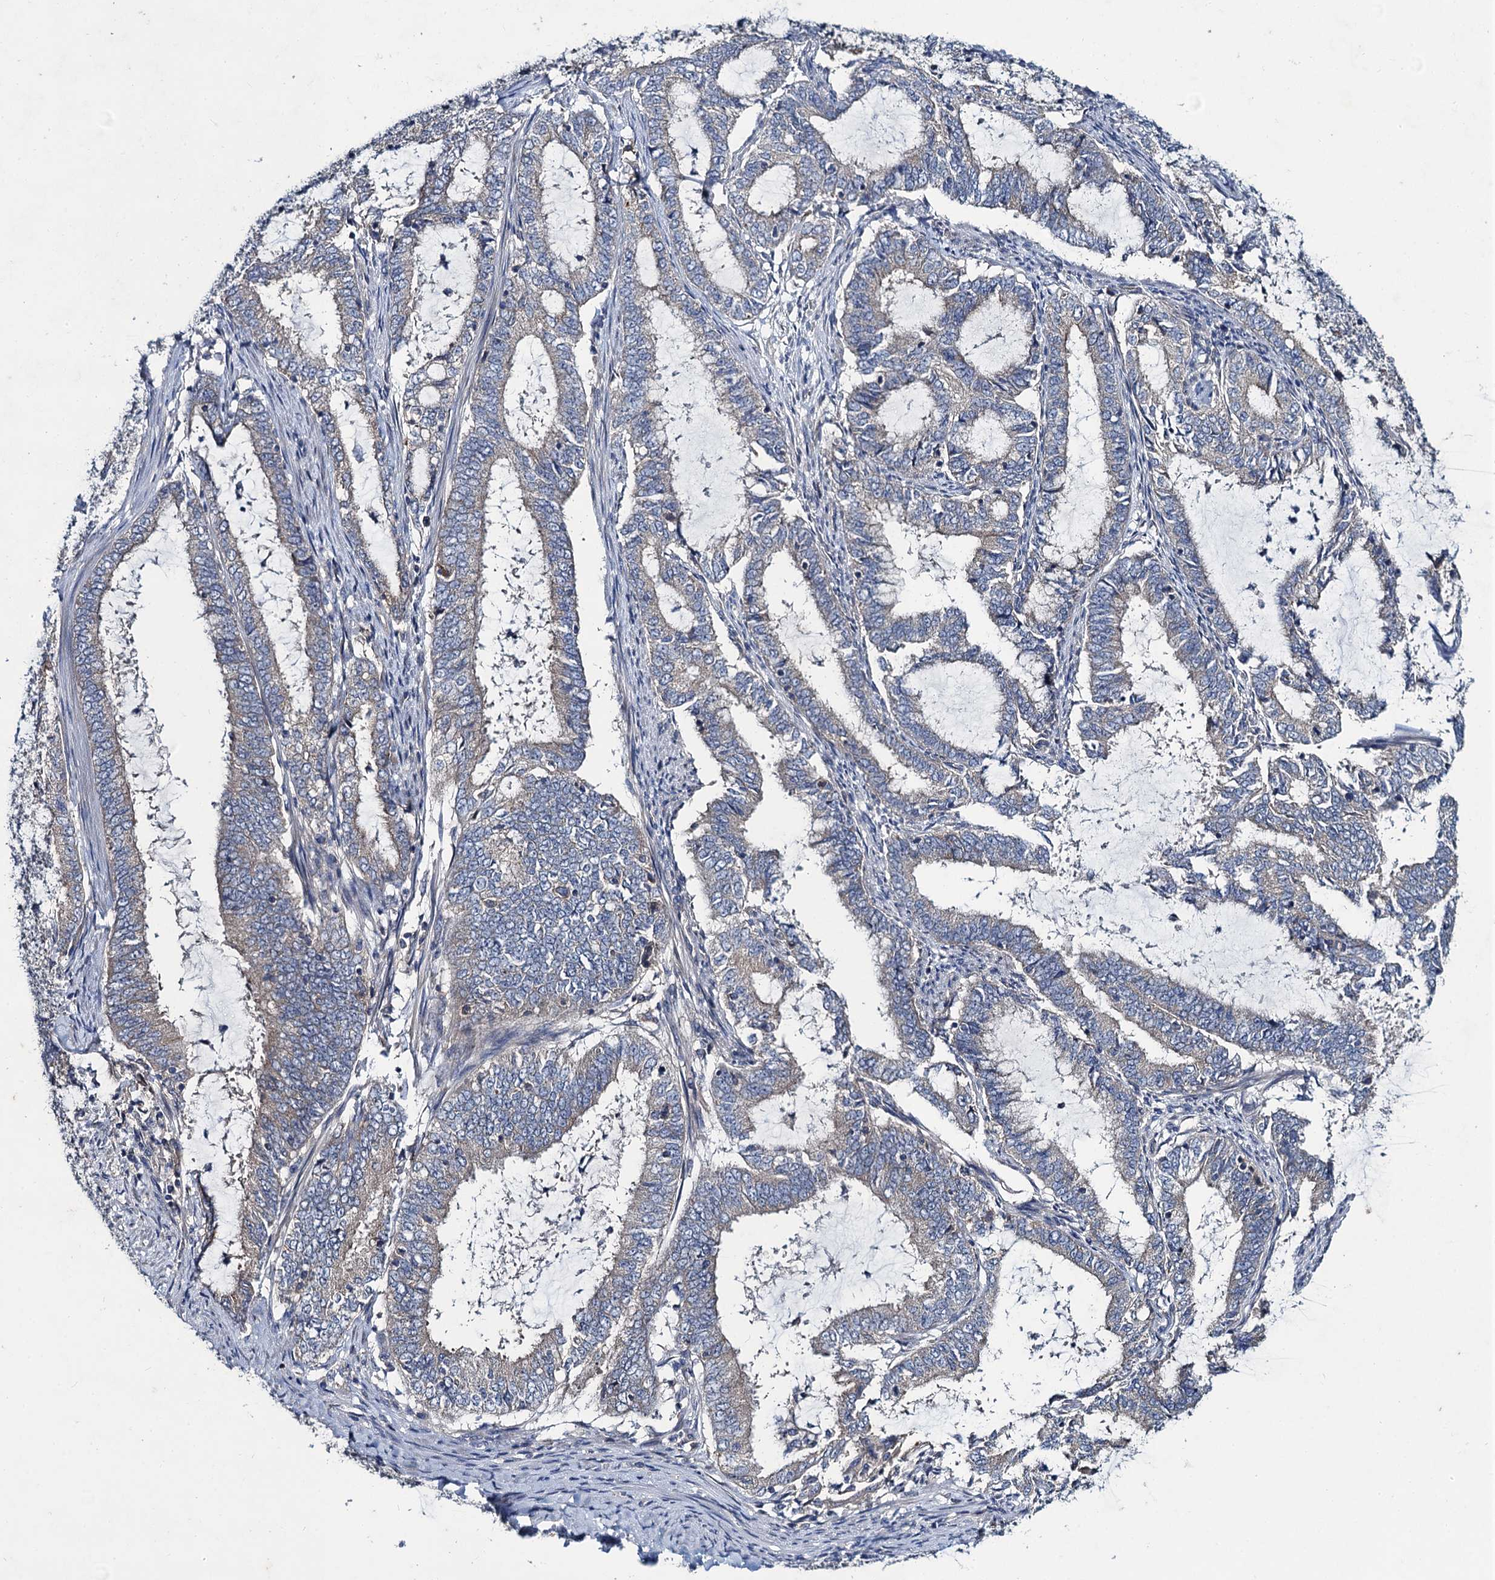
{"staining": {"intensity": "negative", "quantity": "none", "location": "none"}, "tissue": "endometrial cancer", "cell_type": "Tumor cells", "image_type": "cancer", "snomed": [{"axis": "morphology", "description": "Adenocarcinoma, NOS"}, {"axis": "topography", "description": "Endometrium"}], "caption": "This image is of endometrial cancer stained with immunohistochemistry (IHC) to label a protein in brown with the nuclei are counter-stained blue. There is no positivity in tumor cells. (IHC, brightfield microscopy, high magnification).", "gene": "SNAP29", "patient": {"sex": "female", "age": 51}}